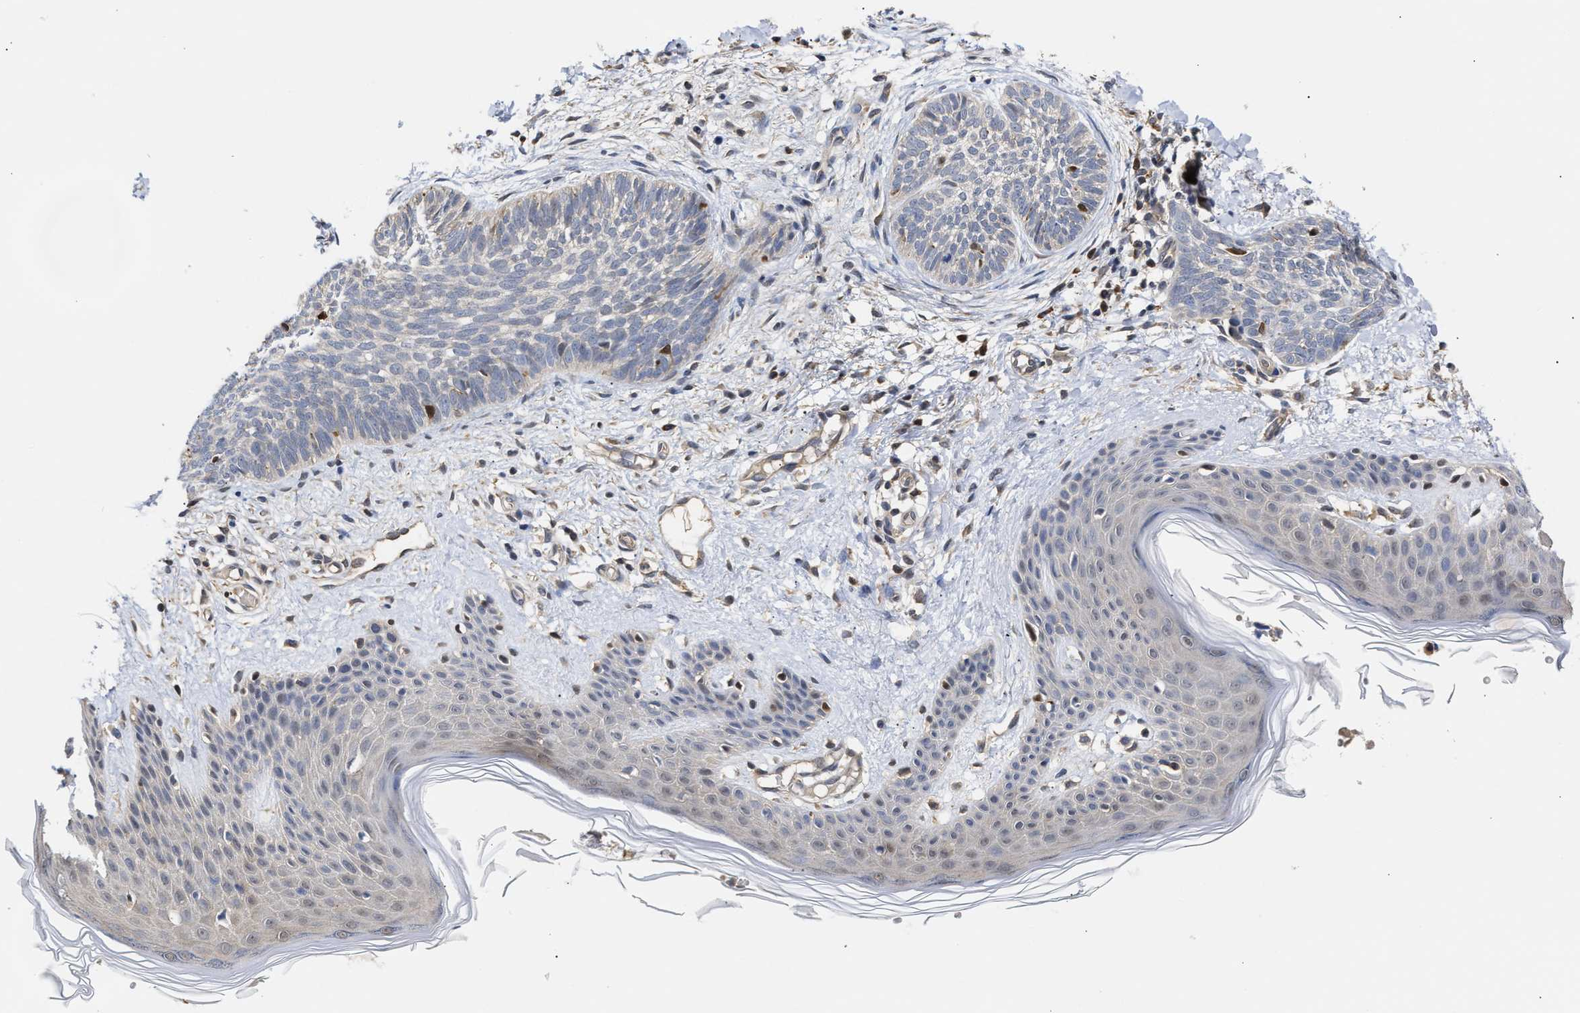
{"staining": {"intensity": "negative", "quantity": "none", "location": "none"}, "tissue": "skin cancer", "cell_type": "Tumor cells", "image_type": "cancer", "snomed": [{"axis": "morphology", "description": "Basal cell carcinoma"}, {"axis": "topography", "description": "Skin"}], "caption": "The histopathology image exhibits no significant staining in tumor cells of basal cell carcinoma (skin).", "gene": "KLHDC1", "patient": {"sex": "female", "age": 59}}